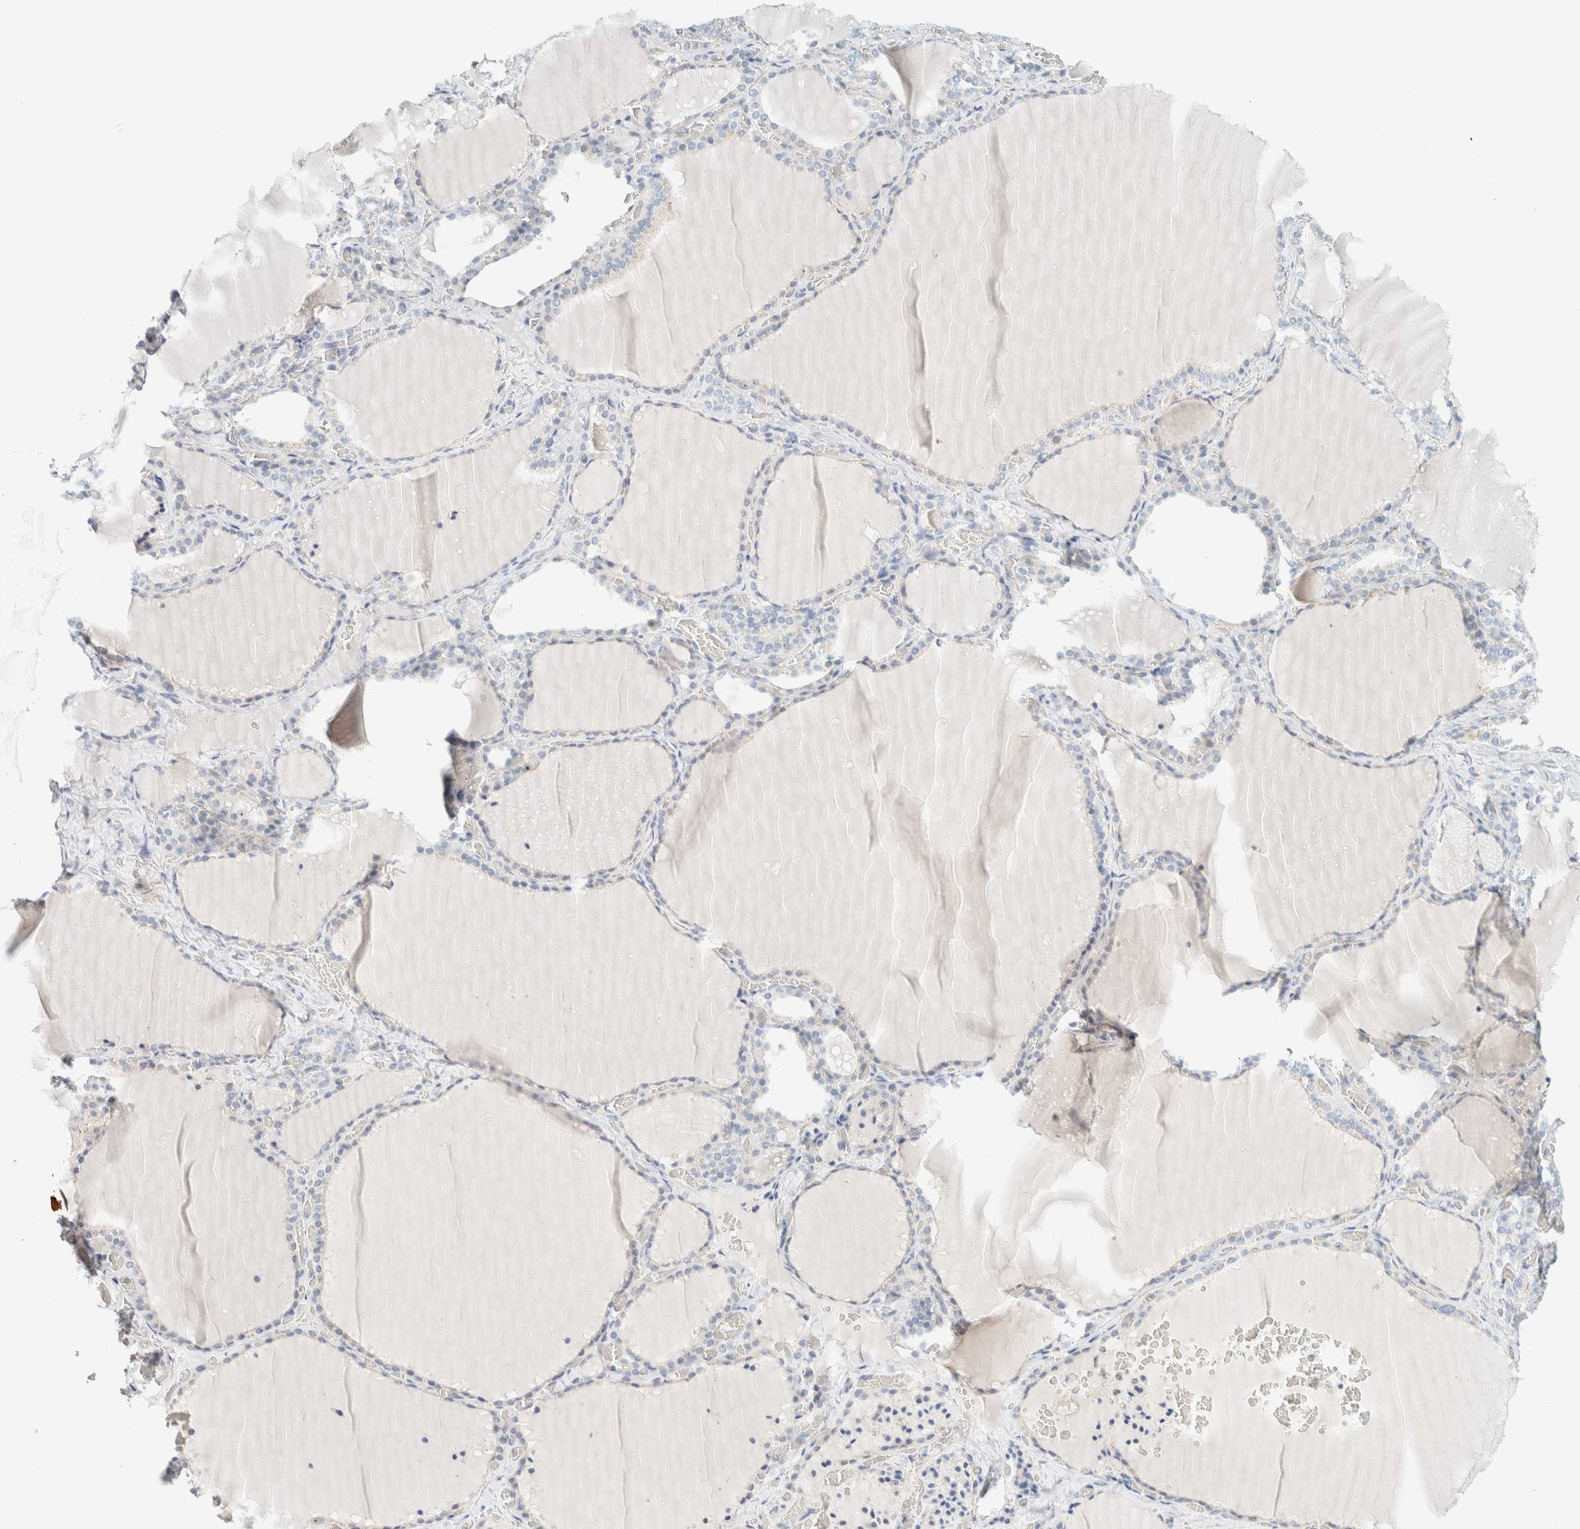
{"staining": {"intensity": "negative", "quantity": "none", "location": "none"}, "tissue": "thyroid gland", "cell_type": "Glandular cells", "image_type": "normal", "snomed": [{"axis": "morphology", "description": "Normal tissue, NOS"}, {"axis": "topography", "description": "Thyroid gland"}], "caption": "Immunohistochemistry photomicrograph of benign thyroid gland: thyroid gland stained with DAB (3,3'-diaminobenzidine) exhibits no significant protein expression in glandular cells.", "gene": "NDE1", "patient": {"sex": "female", "age": 22}}